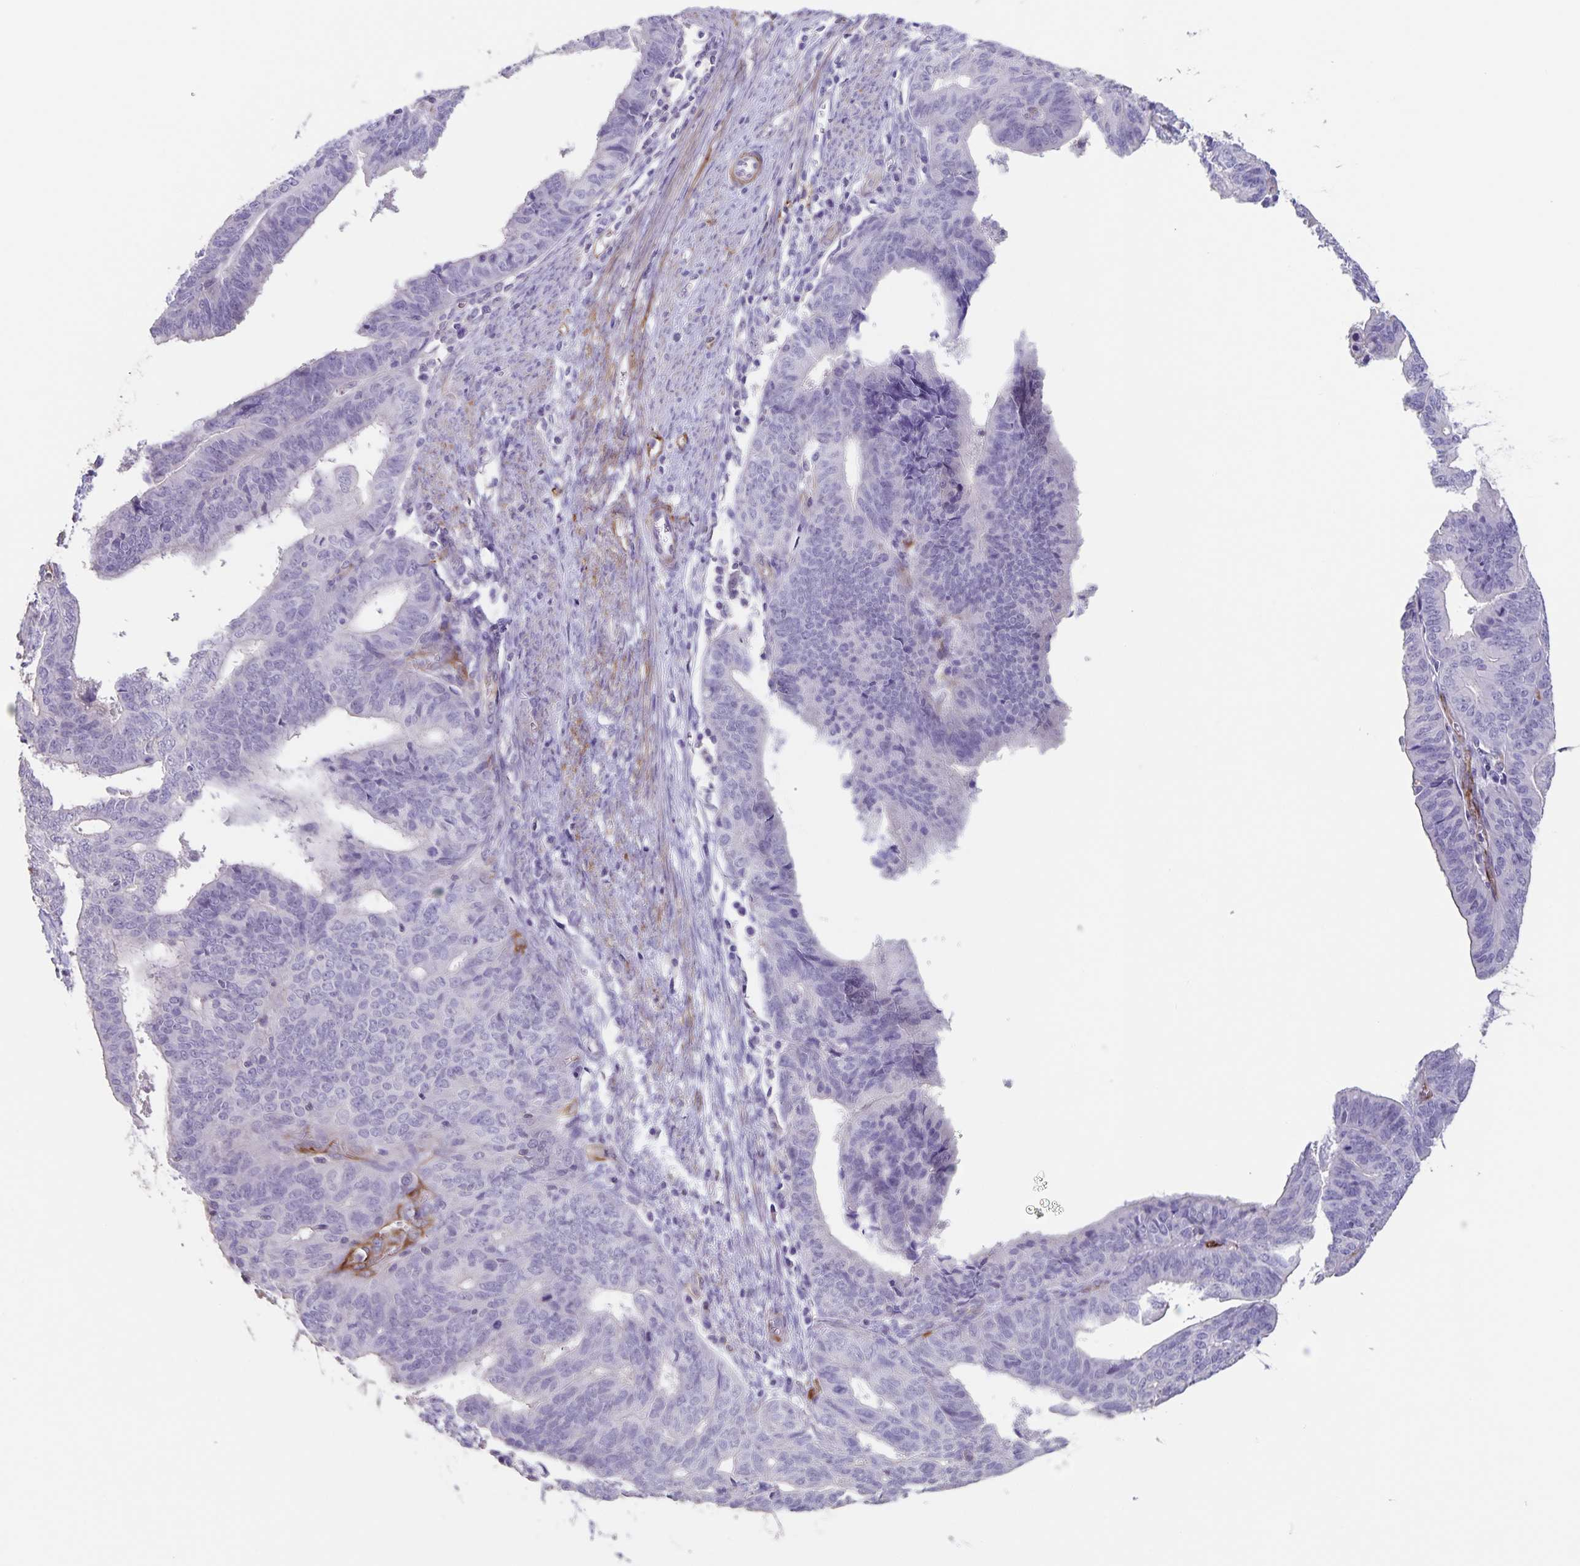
{"staining": {"intensity": "negative", "quantity": "none", "location": "none"}, "tissue": "endometrial cancer", "cell_type": "Tumor cells", "image_type": "cancer", "snomed": [{"axis": "morphology", "description": "Adenocarcinoma, NOS"}, {"axis": "topography", "description": "Endometrium"}], "caption": "An immunohistochemistry image of endometrial cancer is shown. There is no staining in tumor cells of endometrial cancer.", "gene": "SYNM", "patient": {"sex": "female", "age": 65}}